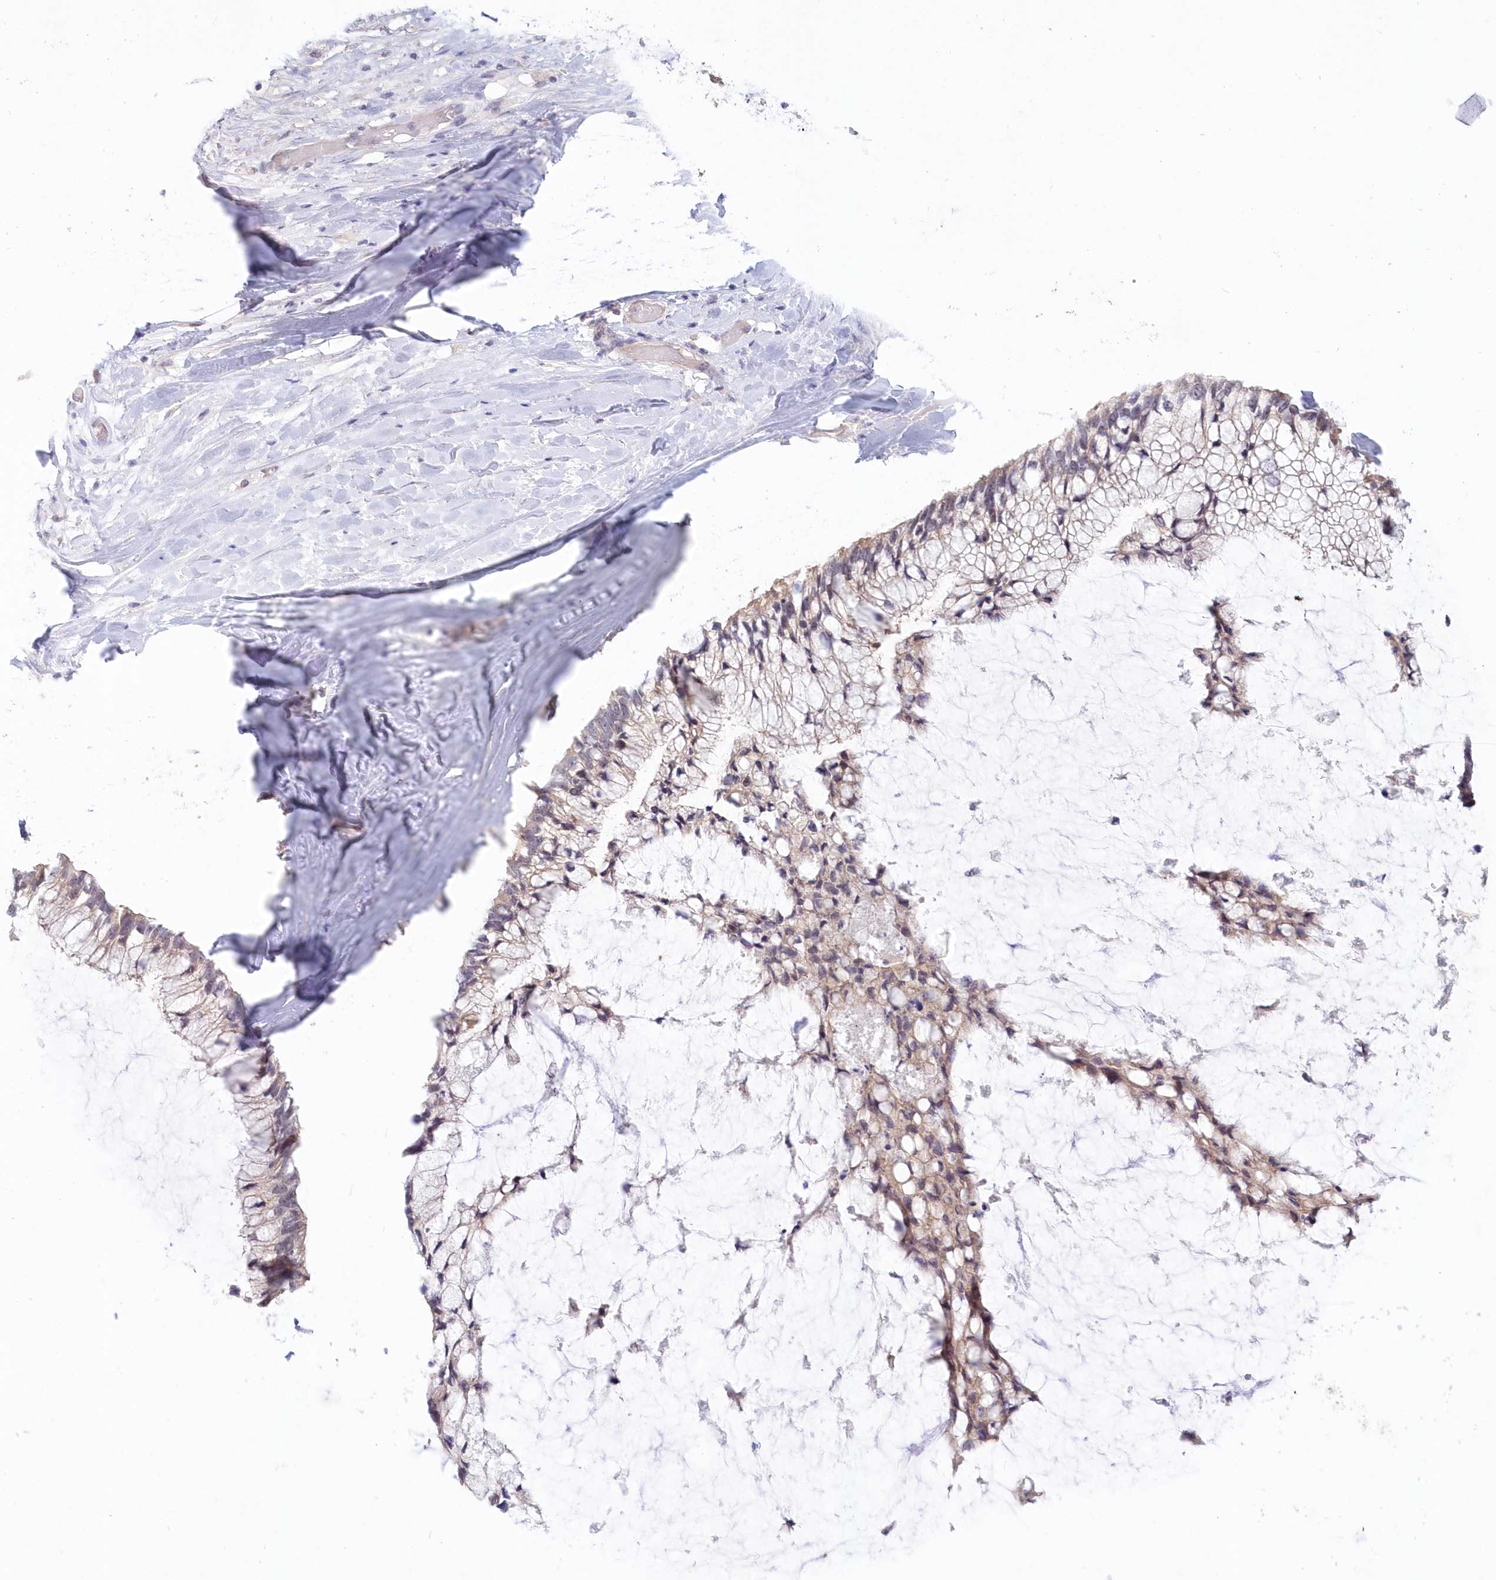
{"staining": {"intensity": "weak", "quantity": "<25%", "location": "cytoplasmic/membranous"}, "tissue": "ovarian cancer", "cell_type": "Tumor cells", "image_type": "cancer", "snomed": [{"axis": "morphology", "description": "Cystadenocarcinoma, mucinous, NOS"}, {"axis": "topography", "description": "Ovary"}], "caption": "High magnification brightfield microscopy of ovarian cancer stained with DAB (3,3'-diaminobenzidine) (brown) and counterstained with hematoxylin (blue): tumor cells show no significant expression.", "gene": "KATNA1", "patient": {"sex": "female", "age": 39}}